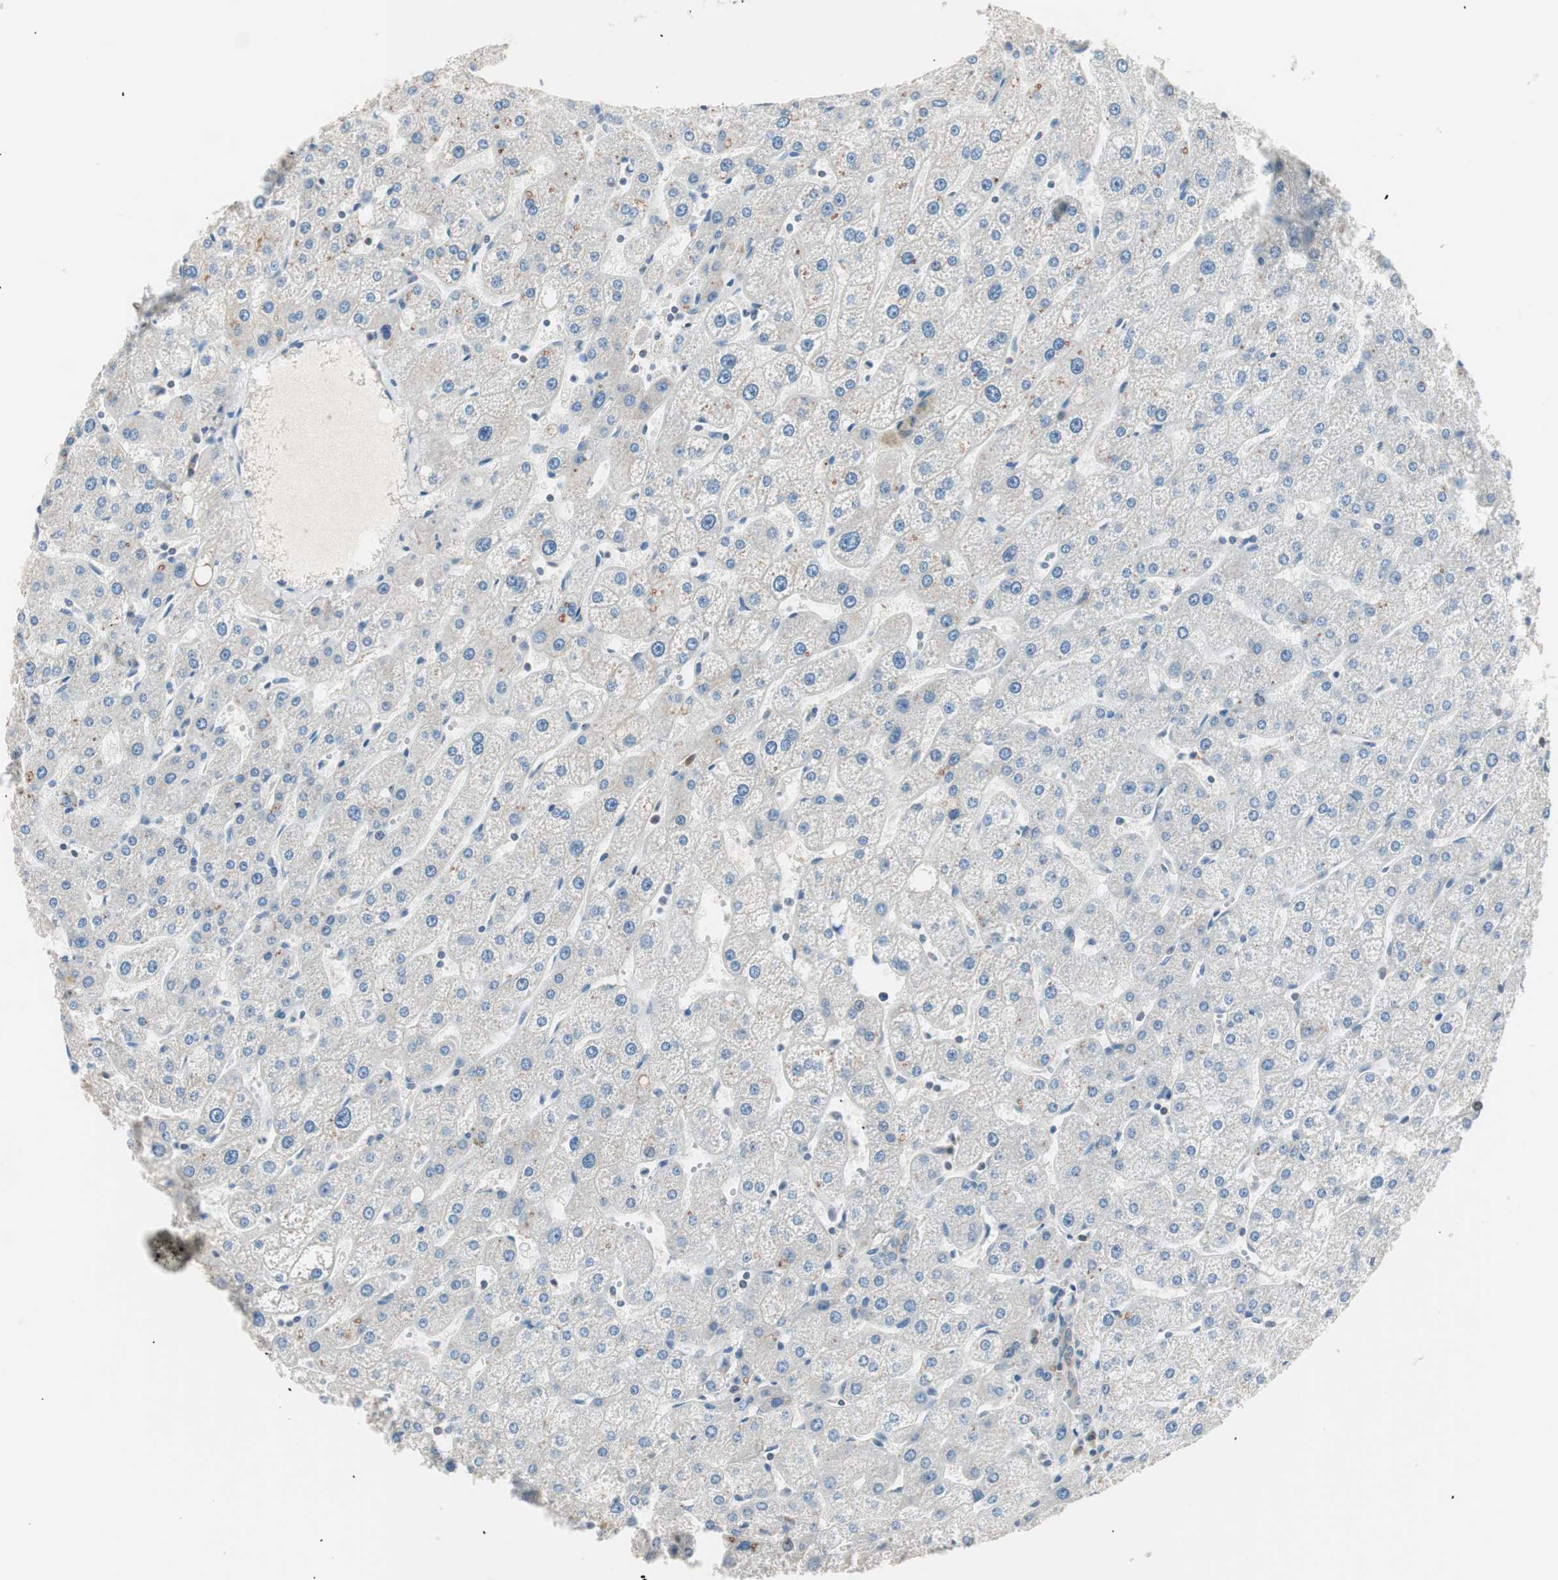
{"staining": {"intensity": "weak", "quantity": ">75%", "location": "cytoplasmic/membranous"}, "tissue": "liver", "cell_type": "Cholangiocytes", "image_type": "normal", "snomed": [{"axis": "morphology", "description": "Normal tissue, NOS"}, {"axis": "topography", "description": "Liver"}], "caption": "Immunohistochemical staining of unremarkable liver demonstrates weak cytoplasmic/membranous protein positivity in approximately >75% of cholangiocytes. (Brightfield microscopy of DAB IHC at high magnification).", "gene": "RAD54B", "patient": {"sex": "male", "age": 67}}